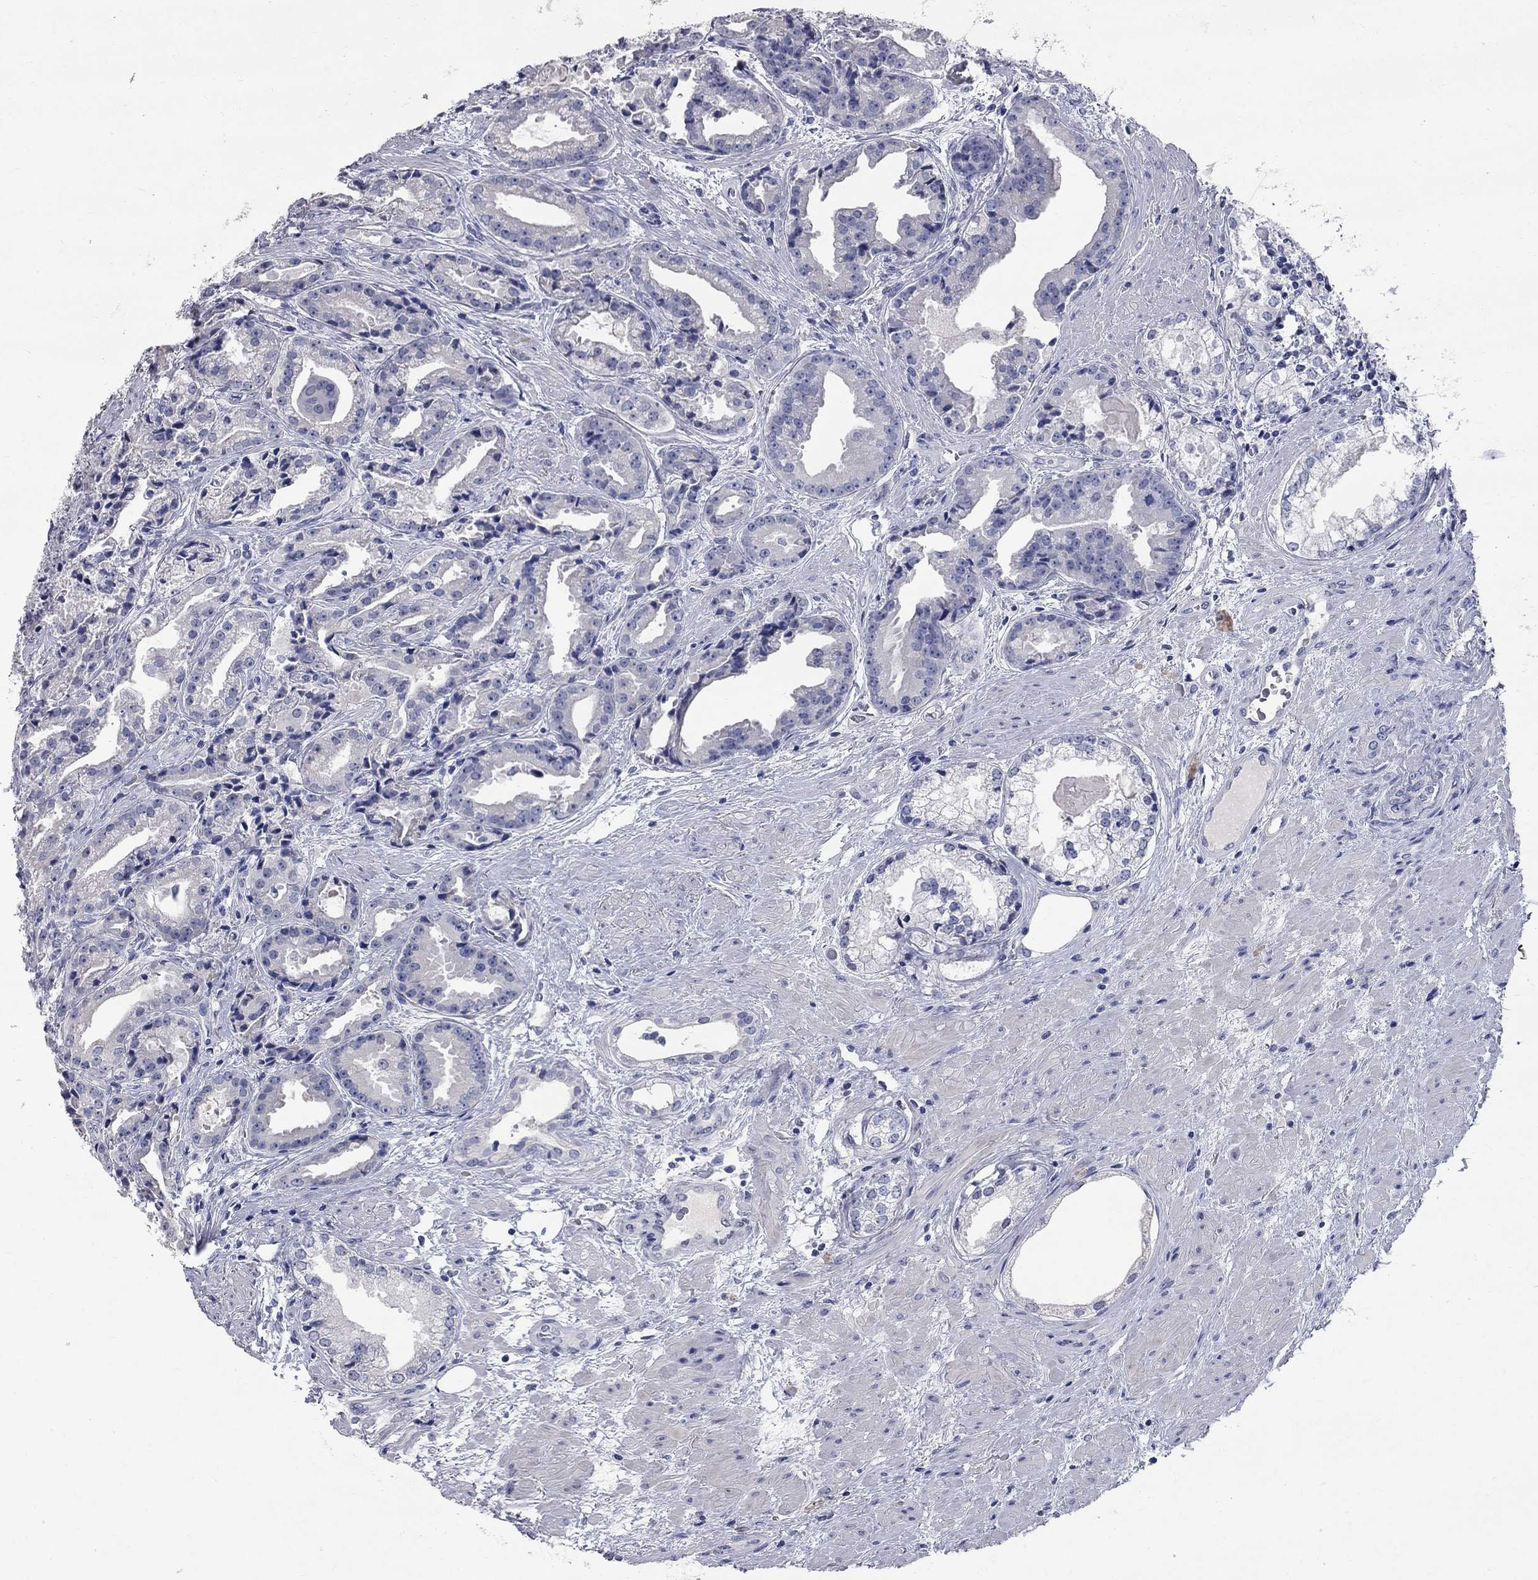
{"staining": {"intensity": "negative", "quantity": "none", "location": "none"}, "tissue": "prostate cancer", "cell_type": "Tumor cells", "image_type": "cancer", "snomed": [{"axis": "morphology", "description": "Adenocarcinoma, NOS"}, {"axis": "morphology", "description": "Adenocarcinoma, High grade"}, {"axis": "topography", "description": "Prostate"}], "caption": "Immunohistochemical staining of prostate cancer (adenocarcinoma) reveals no significant expression in tumor cells.", "gene": "SYT12", "patient": {"sex": "male", "age": 64}}